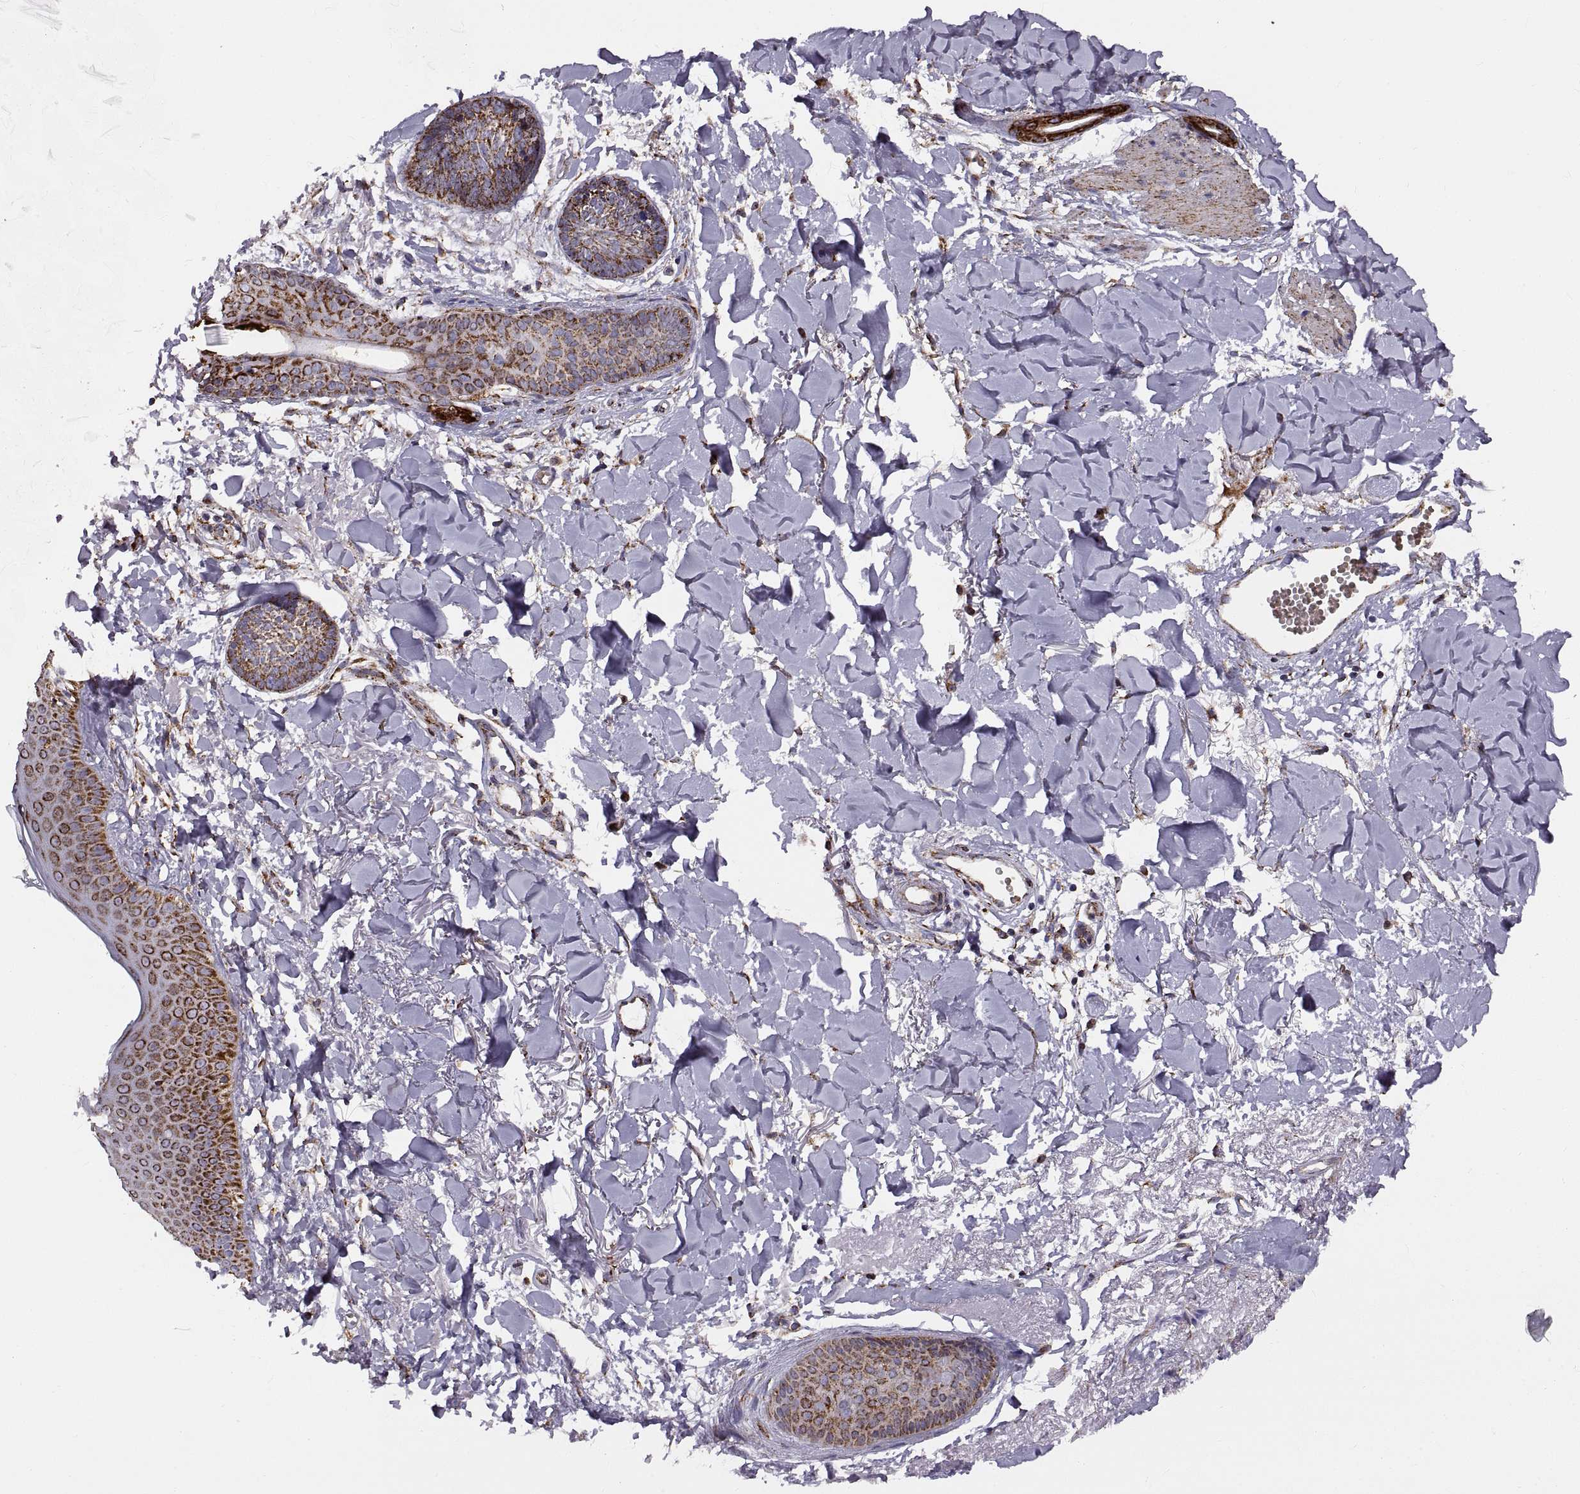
{"staining": {"intensity": "strong", "quantity": ">75%", "location": "cytoplasmic/membranous"}, "tissue": "skin cancer", "cell_type": "Tumor cells", "image_type": "cancer", "snomed": [{"axis": "morphology", "description": "Normal tissue, NOS"}, {"axis": "morphology", "description": "Basal cell carcinoma"}, {"axis": "topography", "description": "Skin"}], "caption": "Protein expression analysis of human skin cancer (basal cell carcinoma) reveals strong cytoplasmic/membranous expression in about >75% of tumor cells.", "gene": "ARSD", "patient": {"sex": "male", "age": 84}}